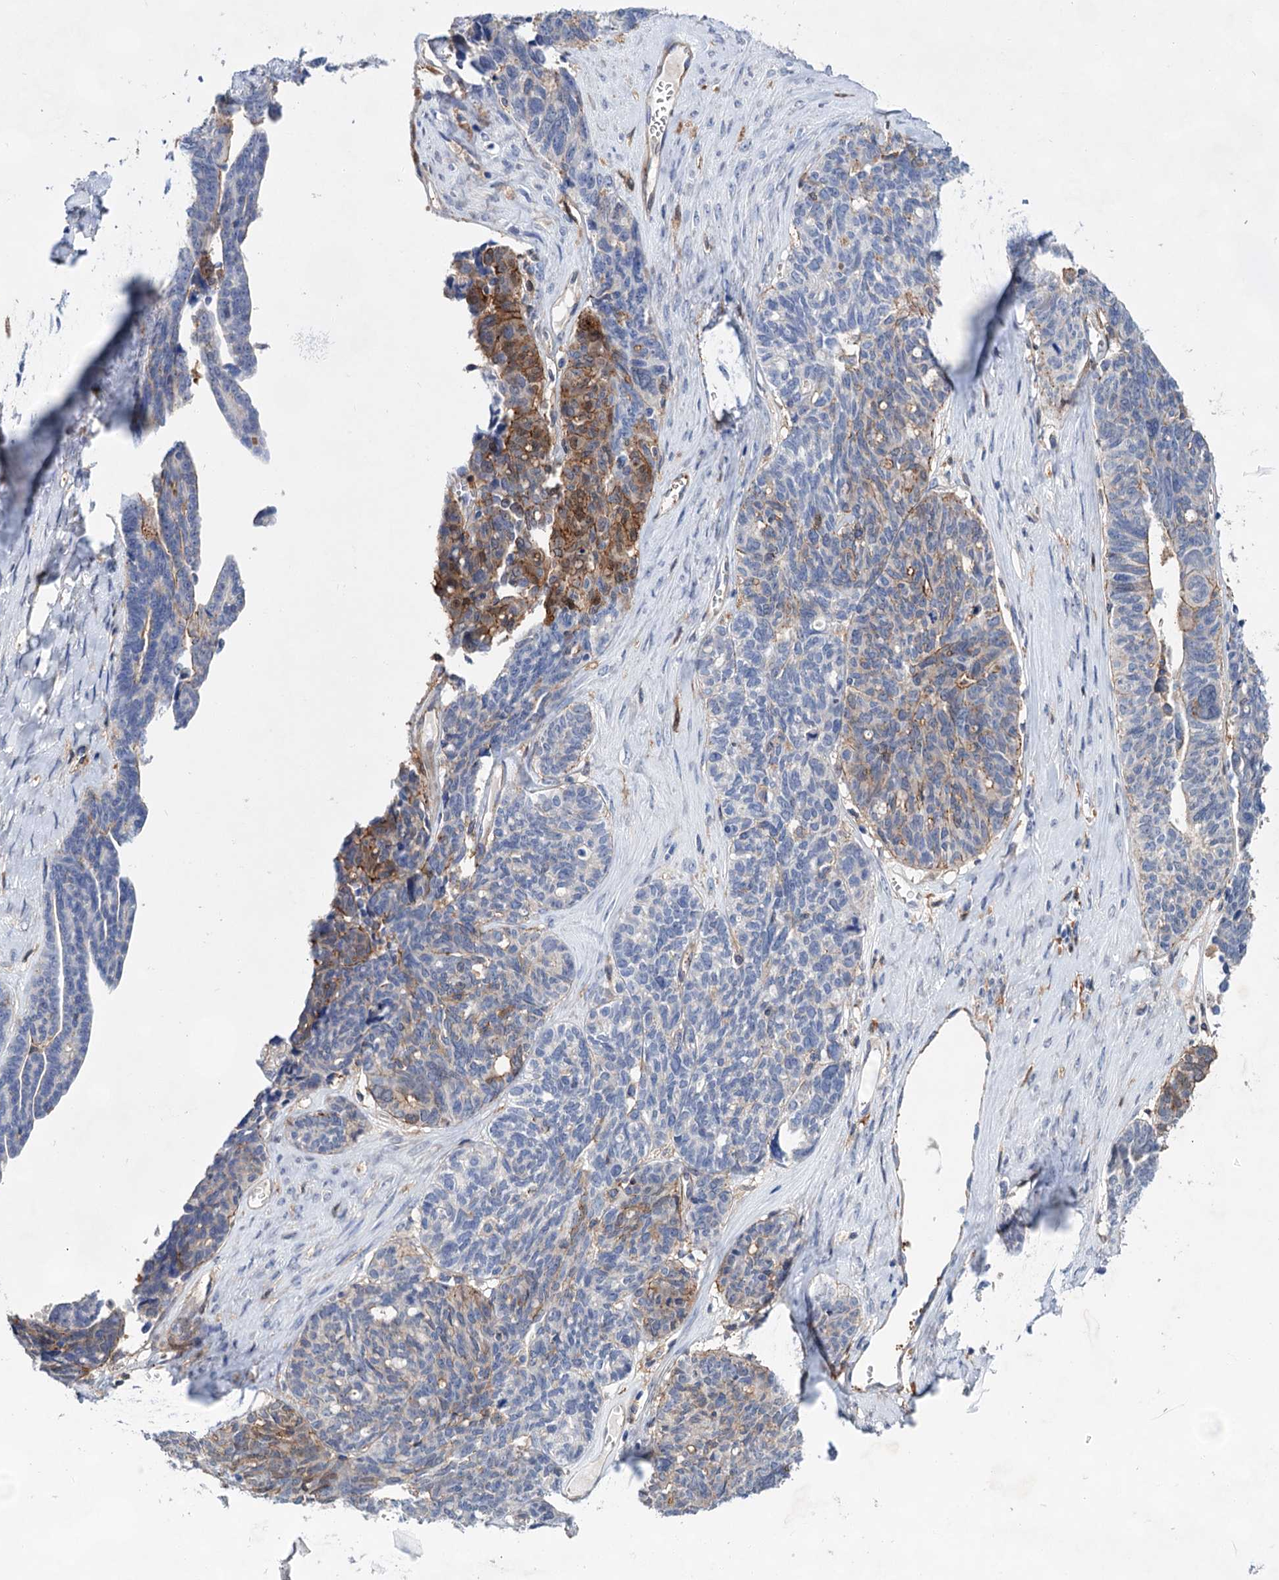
{"staining": {"intensity": "moderate", "quantity": "<25%", "location": "cytoplasmic/membranous"}, "tissue": "ovarian cancer", "cell_type": "Tumor cells", "image_type": "cancer", "snomed": [{"axis": "morphology", "description": "Cystadenocarcinoma, serous, NOS"}, {"axis": "topography", "description": "Ovary"}], "caption": "Immunohistochemistry staining of ovarian cancer, which reveals low levels of moderate cytoplasmic/membranous positivity in approximately <25% of tumor cells indicating moderate cytoplasmic/membranous protein staining. The staining was performed using DAB (3,3'-diaminobenzidine) (brown) for protein detection and nuclei were counterstained in hematoxylin (blue).", "gene": "TMTC3", "patient": {"sex": "female", "age": 79}}